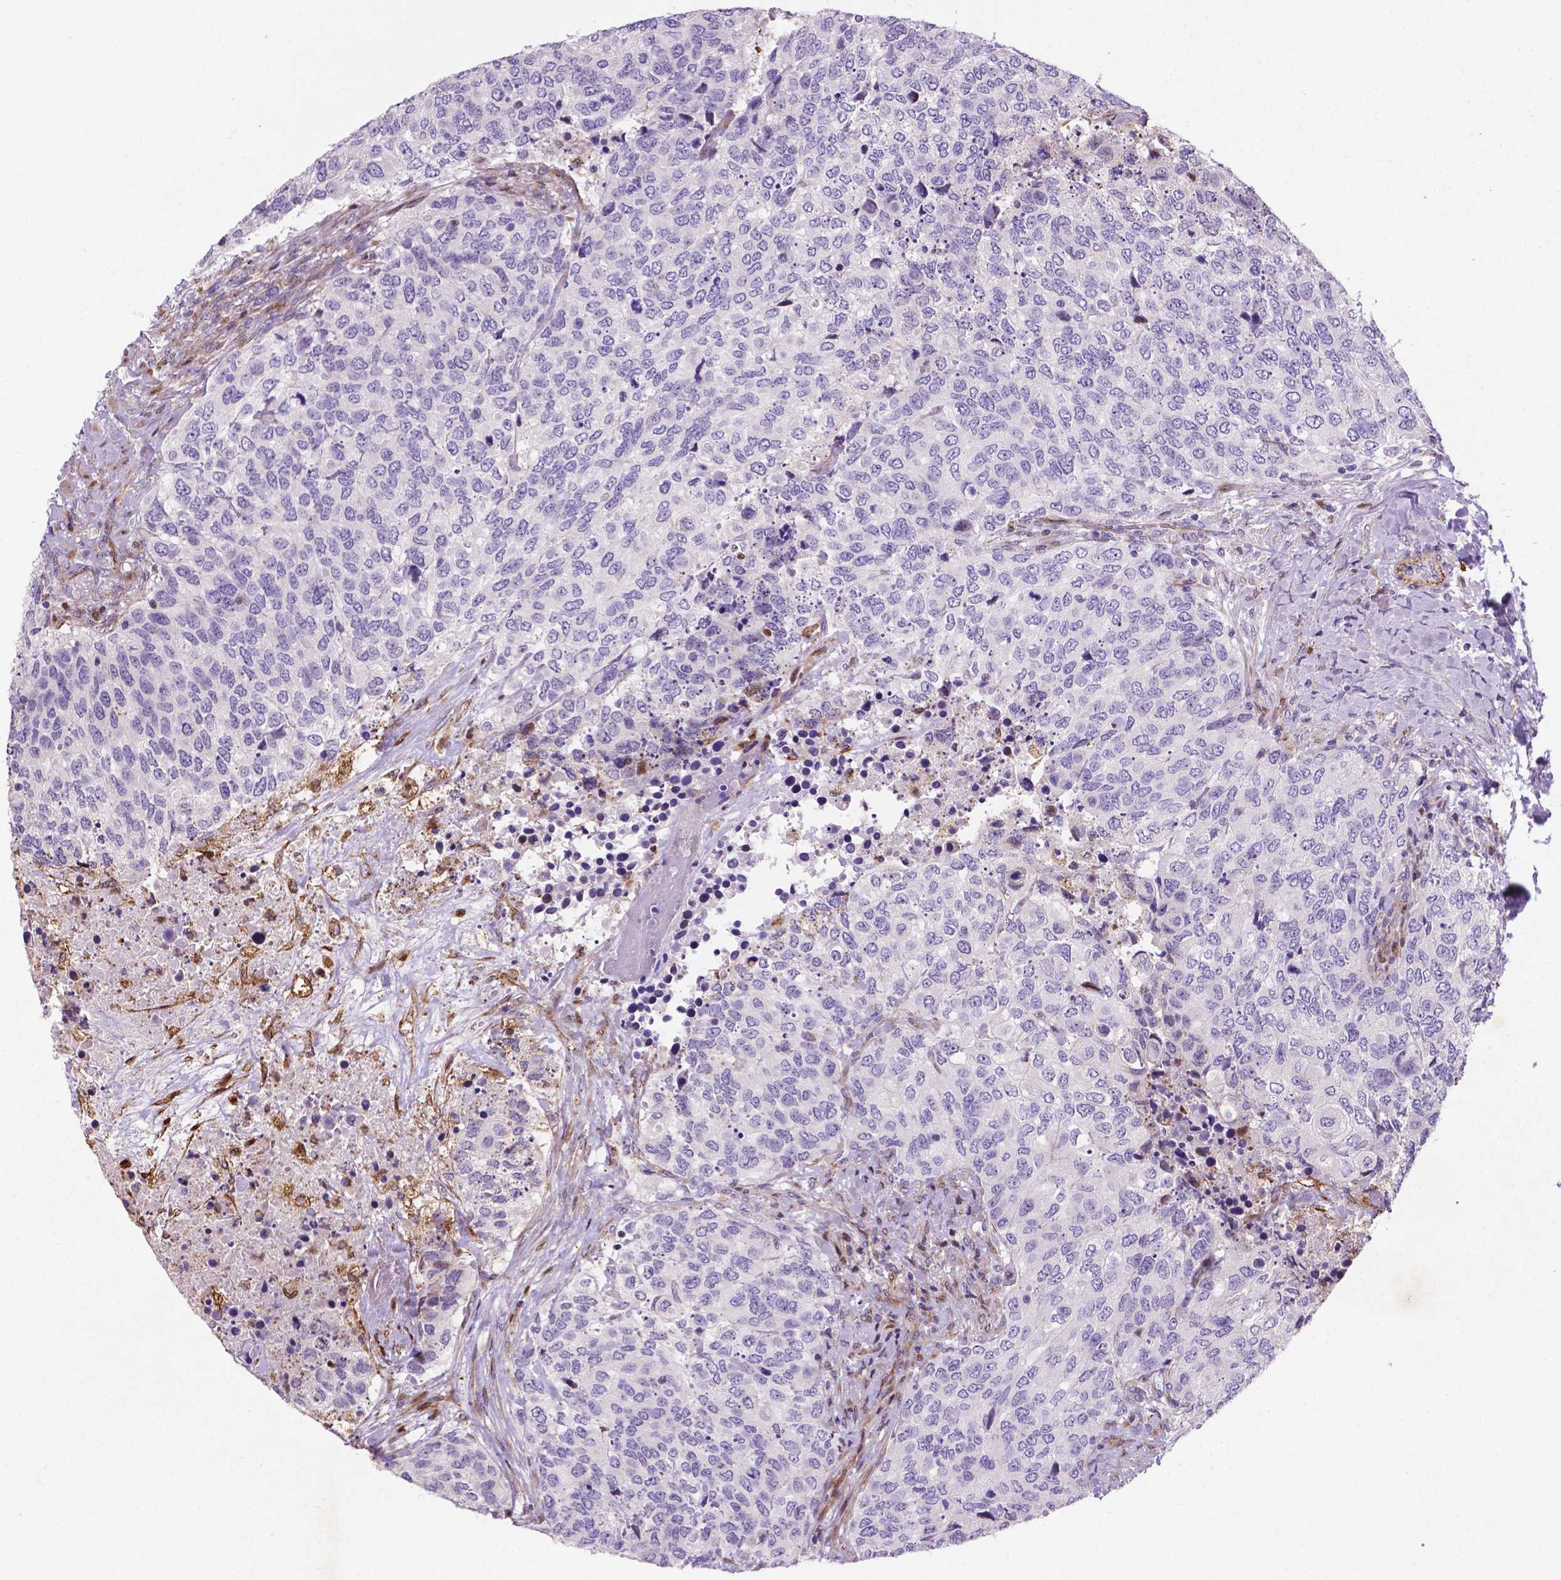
{"staining": {"intensity": "negative", "quantity": "none", "location": "none"}, "tissue": "urothelial cancer", "cell_type": "Tumor cells", "image_type": "cancer", "snomed": [{"axis": "morphology", "description": "Urothelial carcinoma, High grade"}, {"axis": "topography", "description": "Urinary bladder"}], "caption": "Immunohistochemistry (IHC) image of human urothelial carcinoma (high-grade) stained for a protein (brown), which shows no positivity in tumor cells.", "gene": "TM4SF20", "patient": {"sex": "female", "age": 78}}